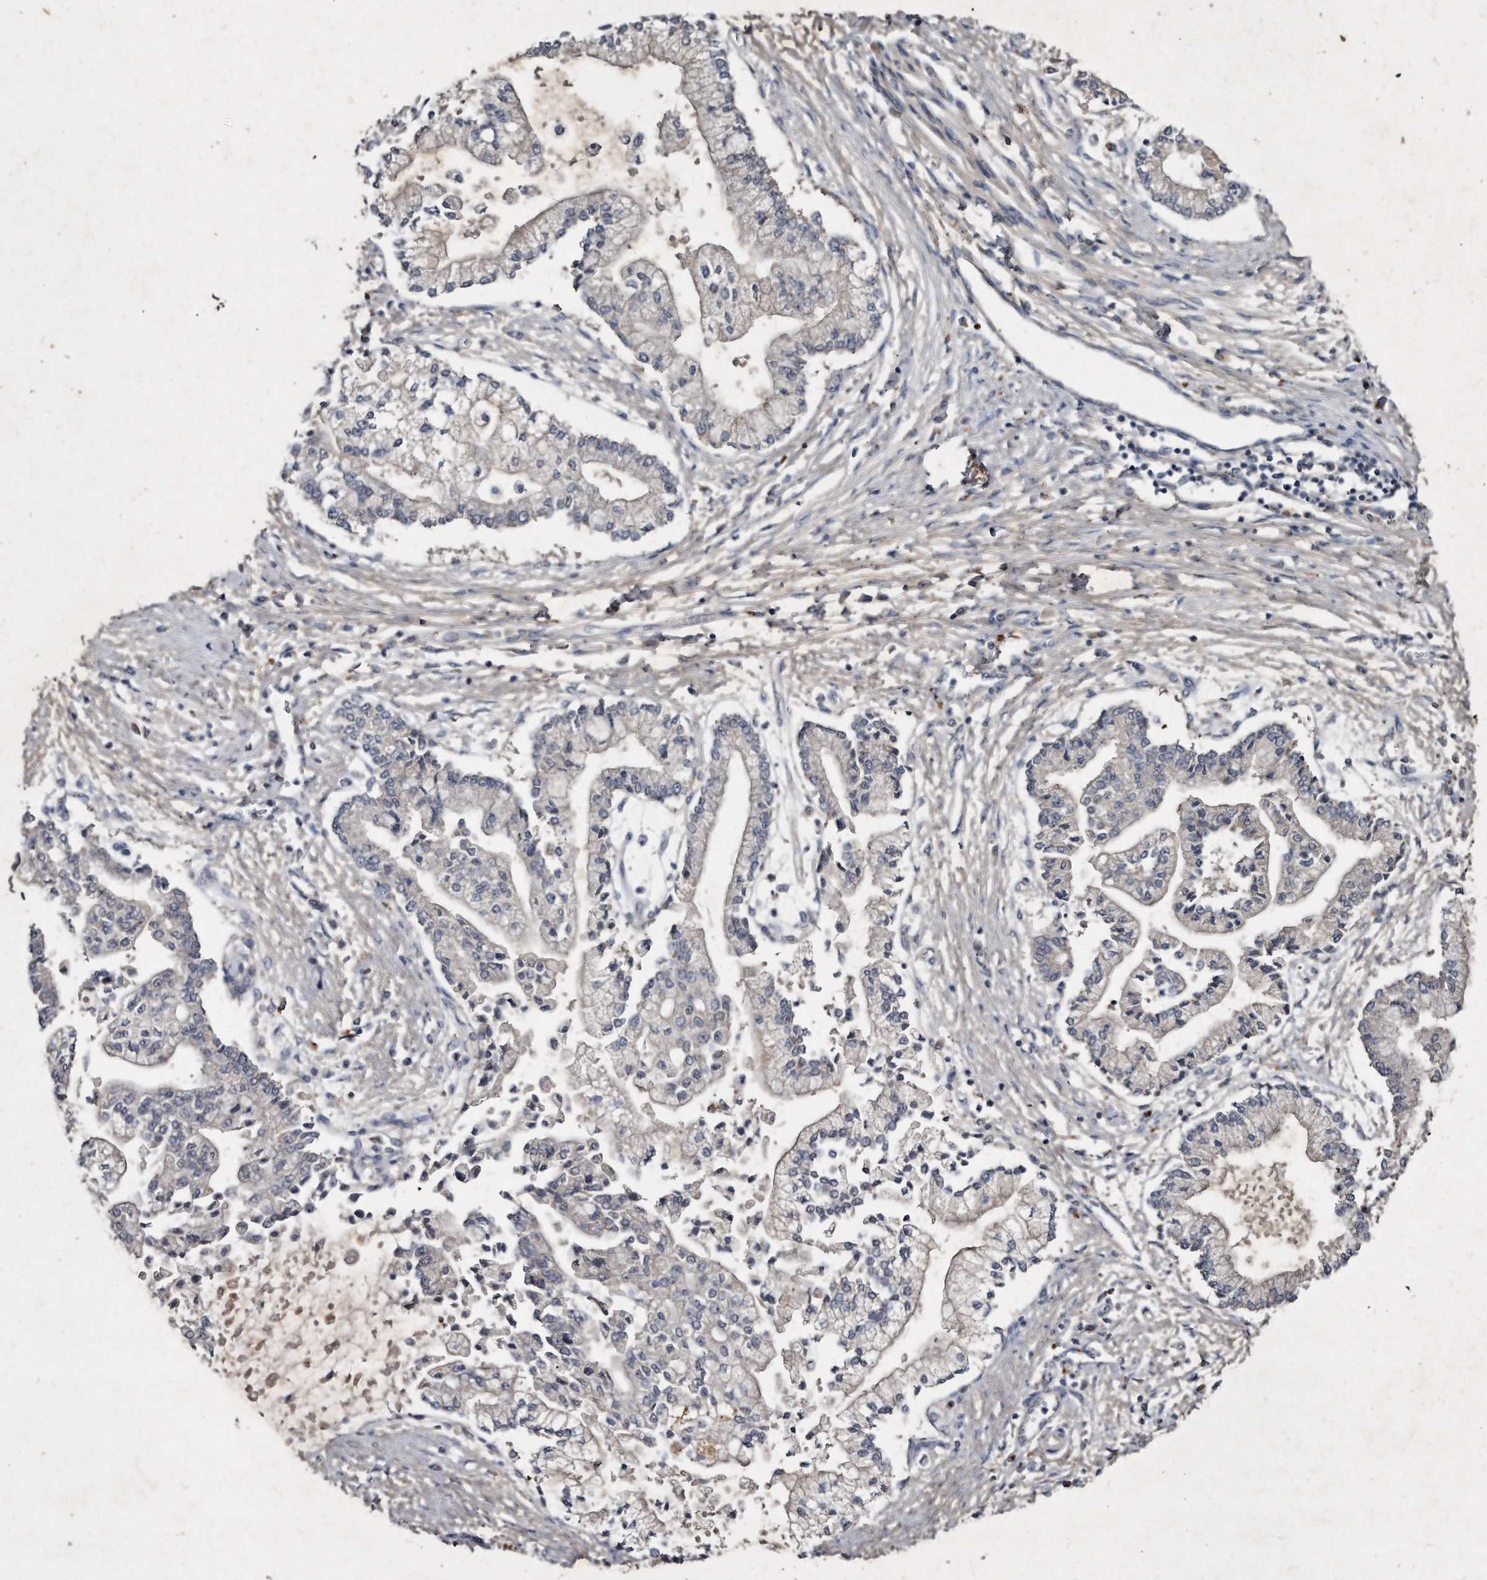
{"staining": {"intensity": "negative", "quantity": "none", "location": "none"}, "tissue": "liver cancer", "cell_type": "Tumor cells", "image_type": "cancer", "snomed": [{"axis": "morphology", "description": "Cholangiocarcinoma"}, {"axis": "topography", "description": "Liver"}], "caption": "The histopathology image reveals no significant positivity in tumor cells of liver cholangiocarcinoma.", "gene": "KLHDC3", "patient": {"sex": "male", "age": 50}}